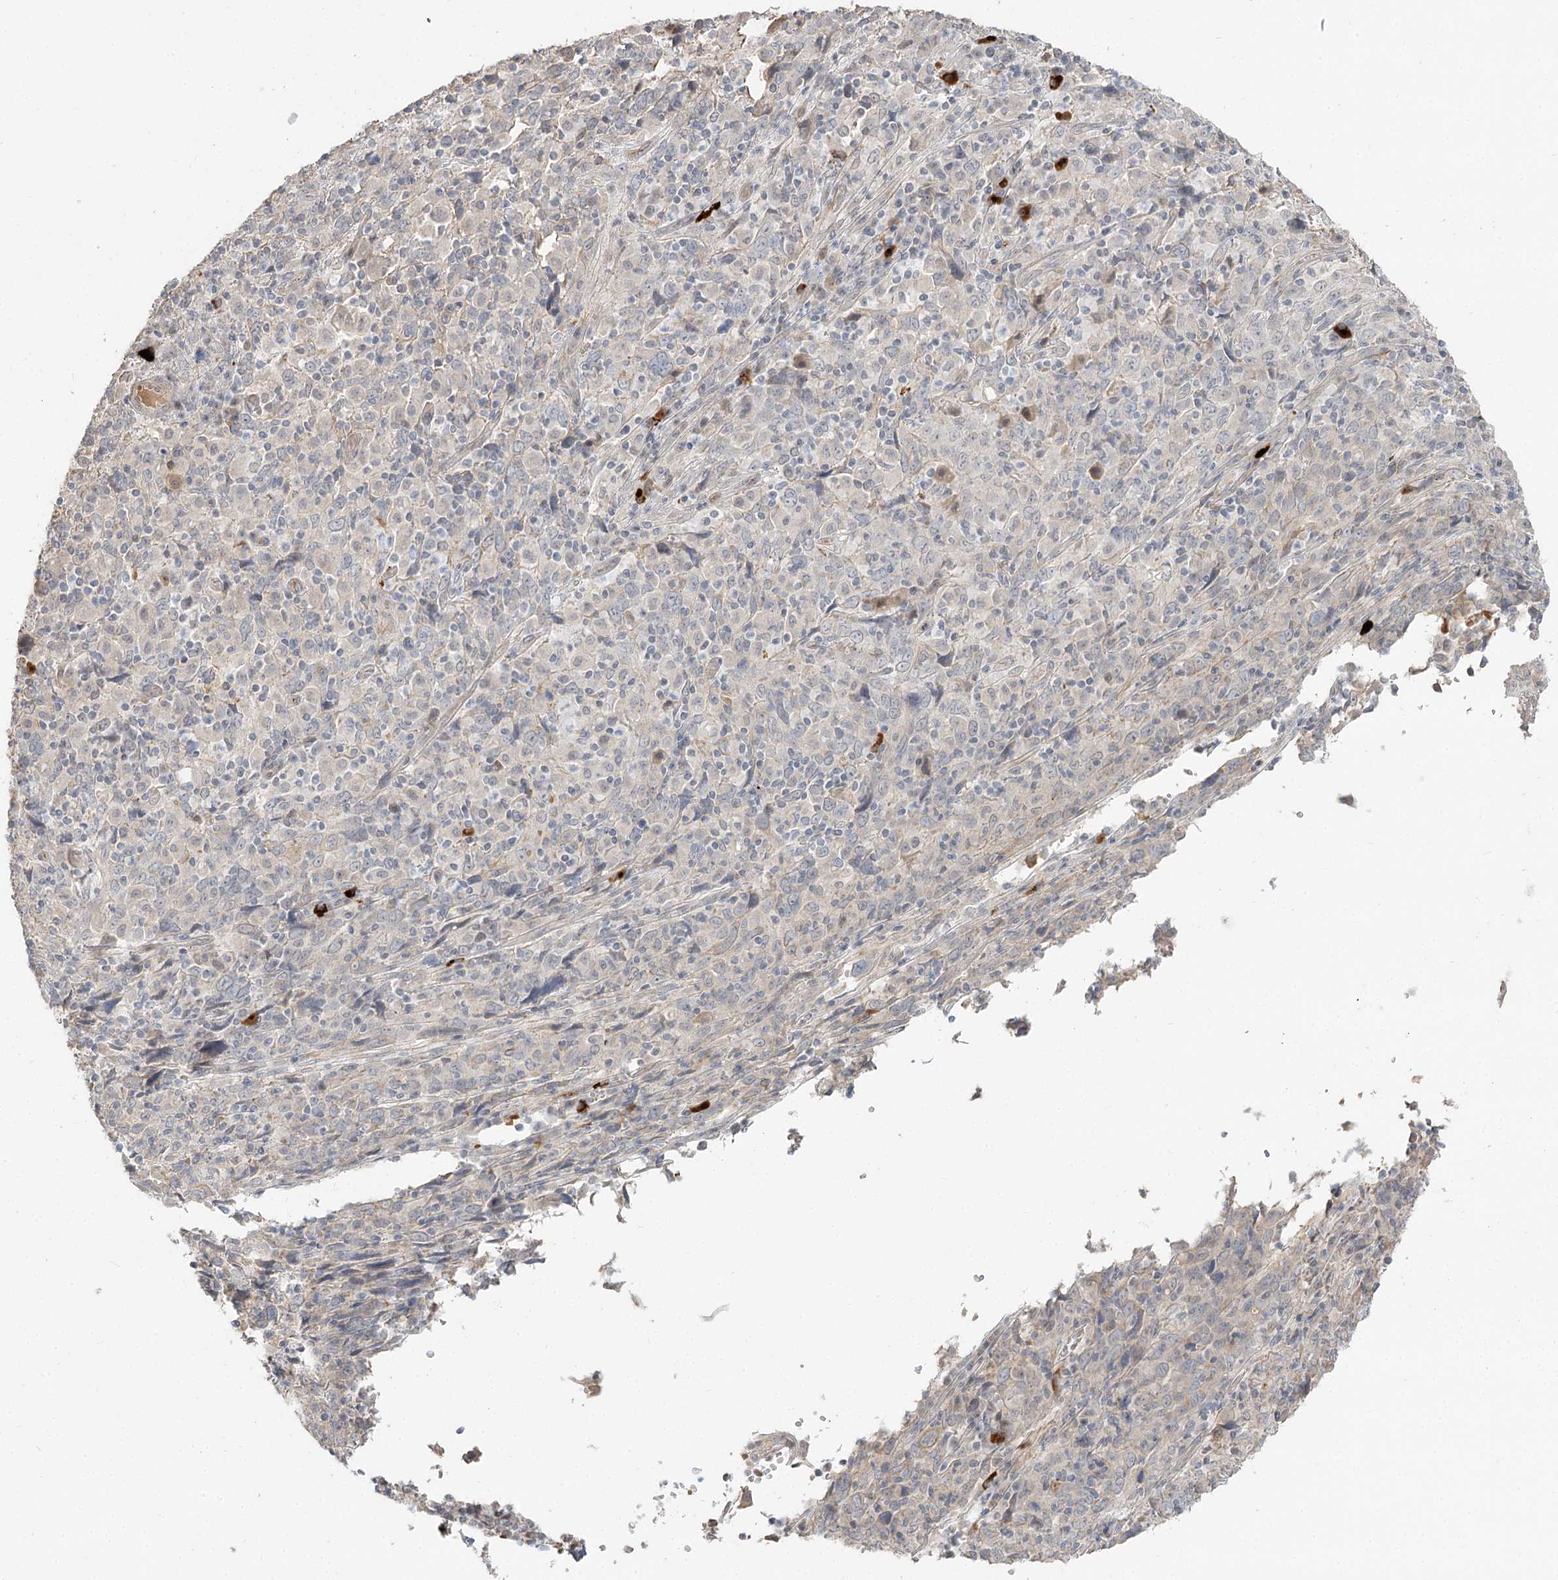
{"staining": {"intensity": "negative", "quantity": "none", "location": "none"}, "tissue": "cervical cancer", "cell_type": "Tumor cells", "image_type": "cancer", "snomed": [{"axis": "morphology", "description": "Squamous cell carcinoma, NOS"}, {"axis": "topography", "description": "Cervix"}], "caption": "Histopathology image shows no significant protein staining in tumor cells of cervical cancer.", "gene": "GUCY2C", "patient": {"sex": "female", "age": 46}}